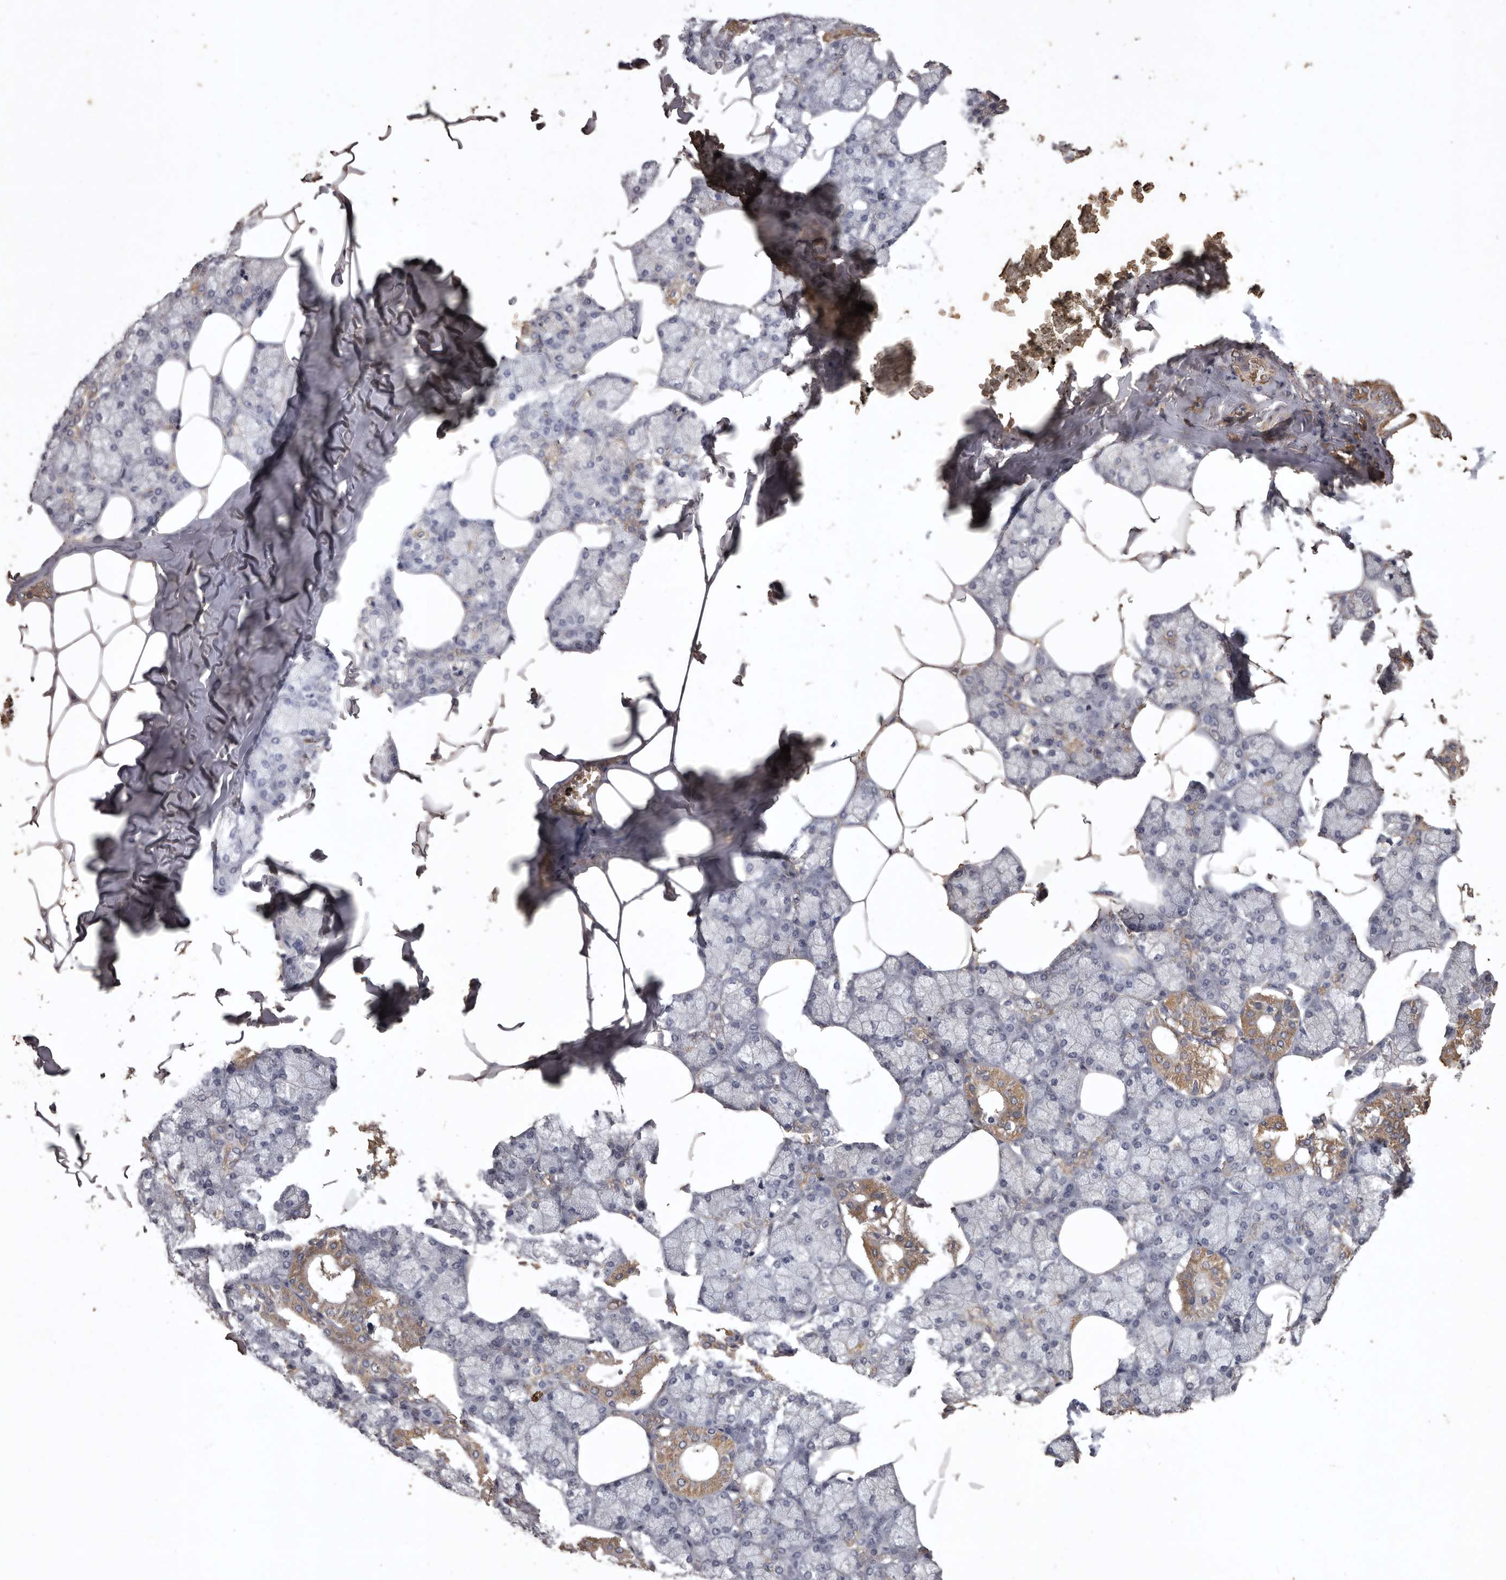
{"staining": {"intensity": "moderate", "quantity": "<25%", "location": "cytoplasmic/membranous"}, "tissue": "salivary gland", "cell_type": "Glandular cells", "image_type": "normal", "snomed": [{"axis": "morphology", "description": "Normal tissue, NOS"}, {"axis": "topography", "description": "Salivary gland"}], "caption": "A brown stain highlights moderate cytoplasmic/membranous staining of a protein in glandular cells of unremarkable human salivary gland.", "gene": "NKAIN4", "patient": {"sex": "male", "age": 62}}